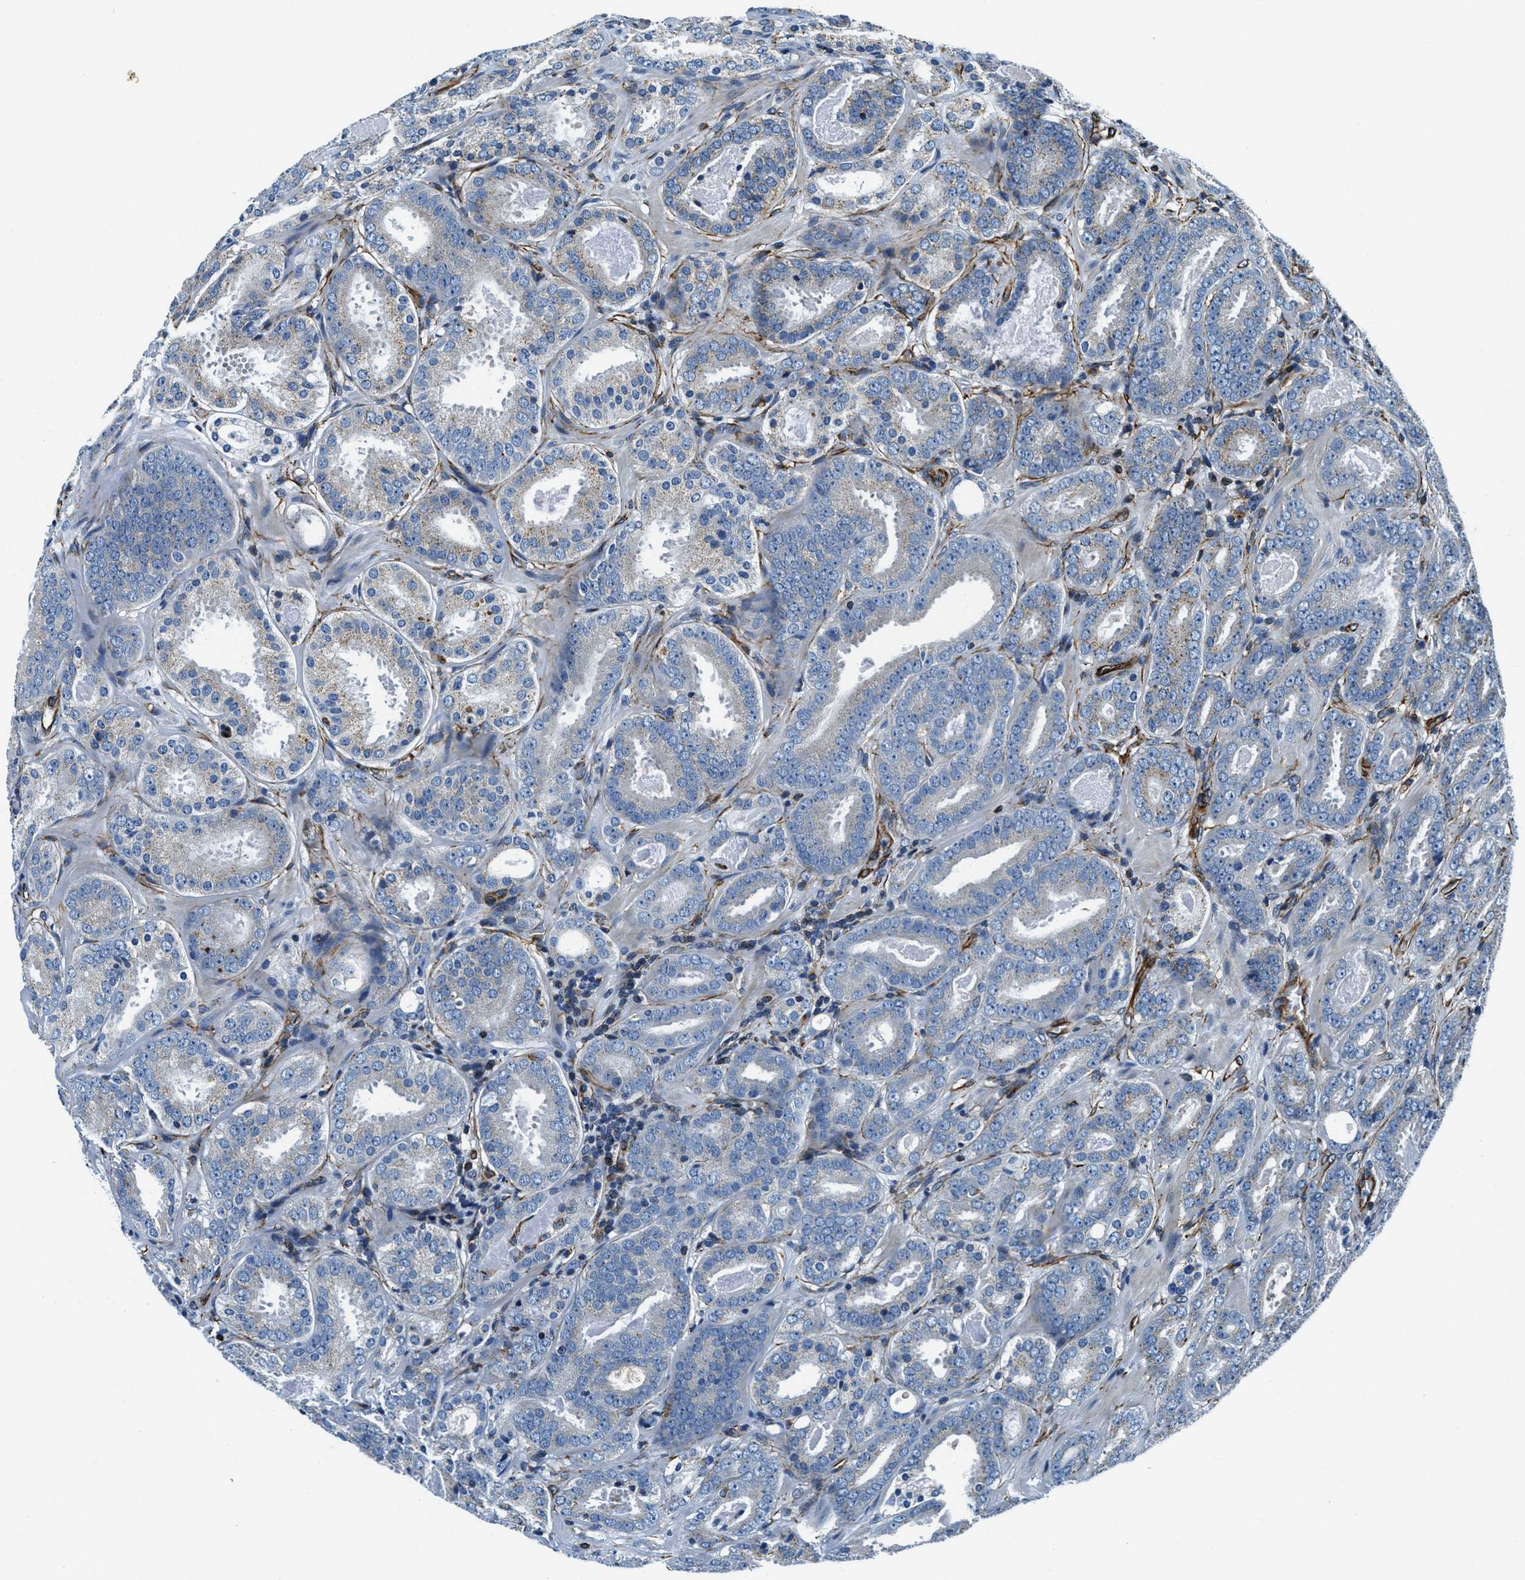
{"staining": {"intensity": "negative", "quantity": "none", "location": "none"}, "tissue": "prostate cancer", "cell_type": "Tumor cells", "image_type": "cancer", "snomed": [{"axis": "morphology", "description": "Adenocarcinoma, Low grade"}, {"axis": "topography", "description": "Prostate"}], "caption": "Immunohistochemistry of human prostate cancer exhibits no positivity in tumor cells. Brightfield microscopy of IHC stained with DAB (brown) and hematoxylin (blue), captured at high magnification.", "gene": "GNS", "patient": {"sex": "male", "age": 69}}